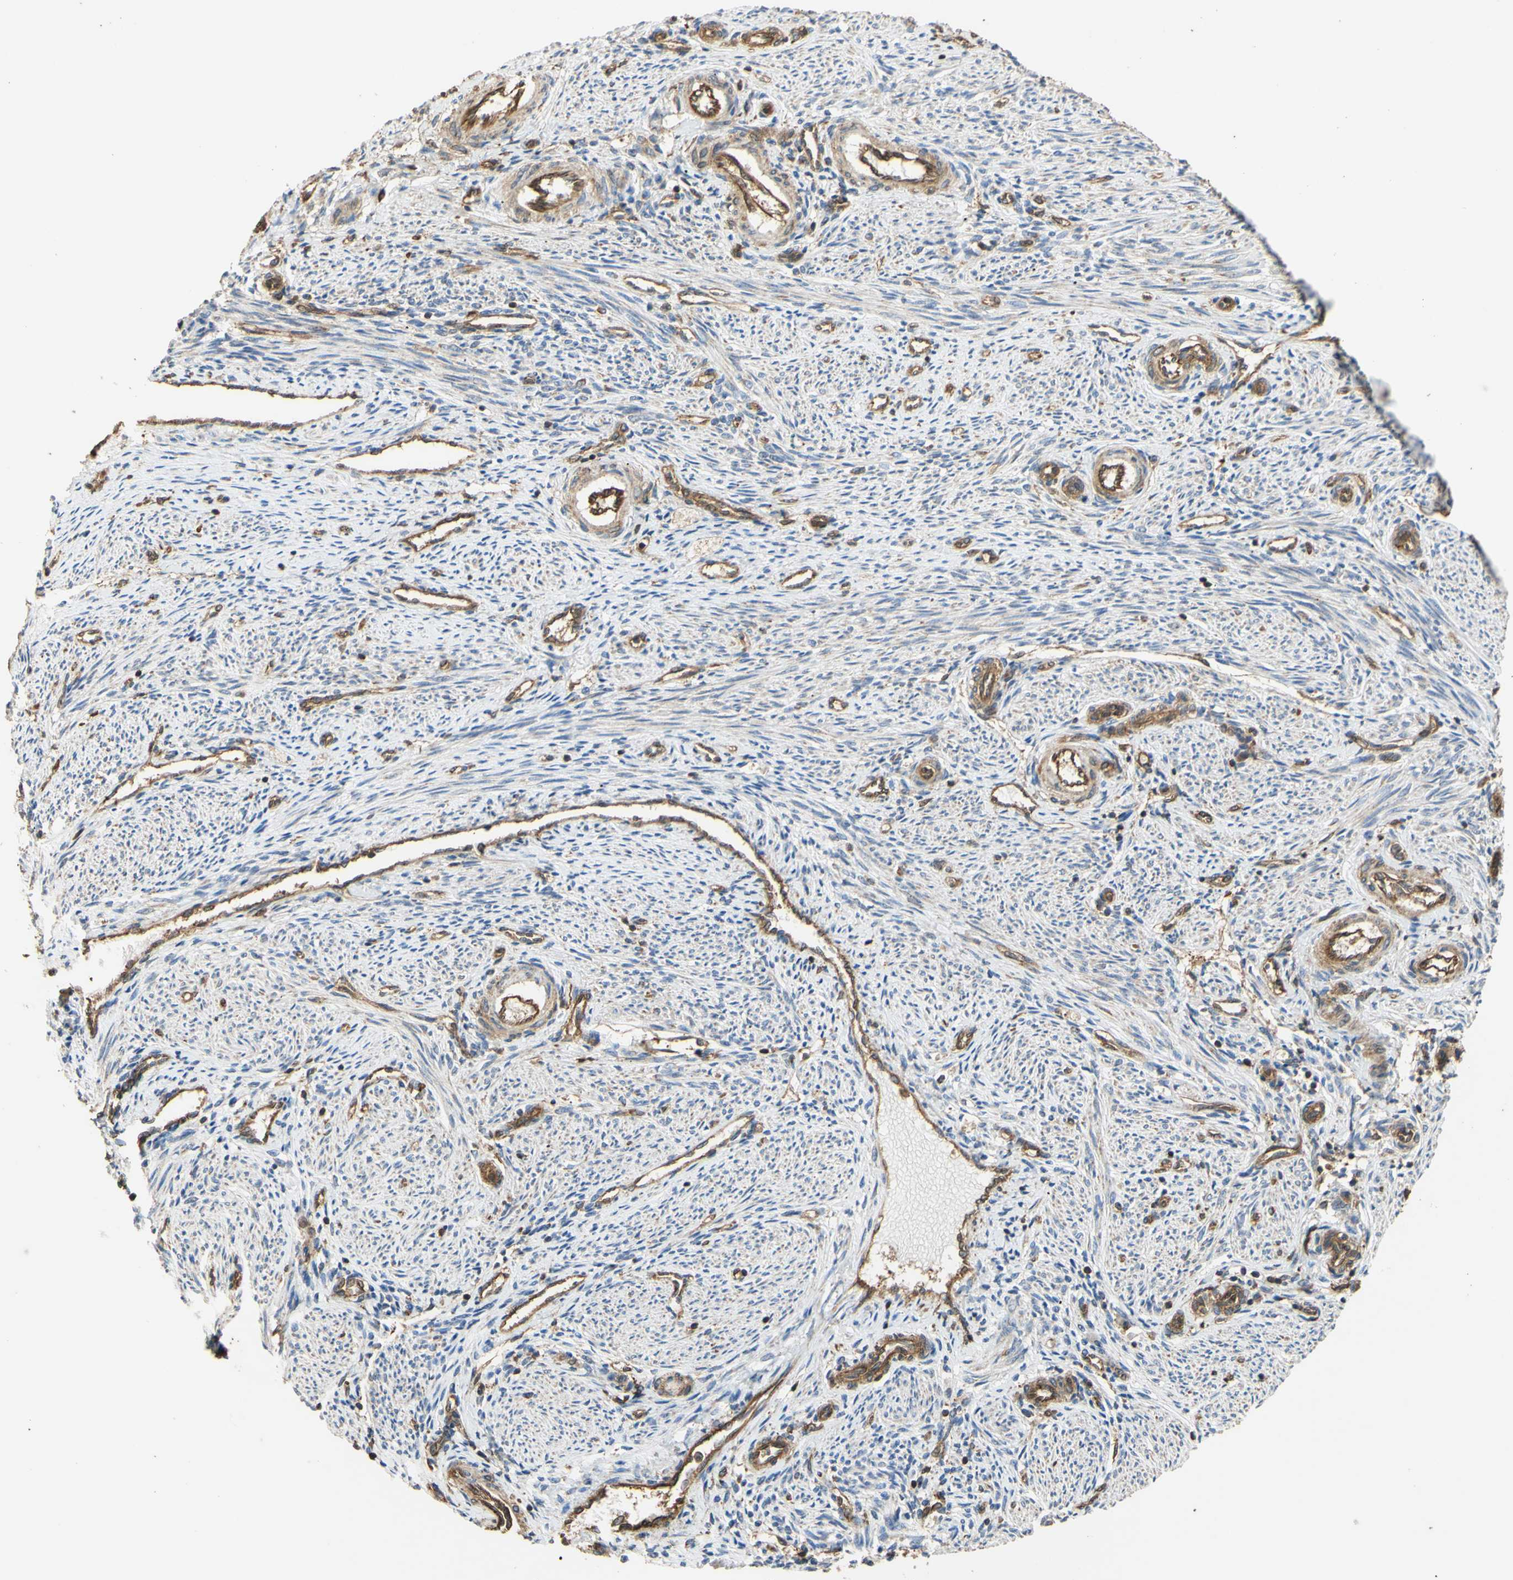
{"staining": {"intensity": "strong", "quantity": ">75%", "location": "cytoplasmic/membranous"}, "tissue": "endometrium", "cell_type": "Cells in endometrial stroma", "image_type": "normal", "snomed": [{"axis": "morphology", "description": "Normal tissue, NOS"}, {"axis": "topography", "description": "Endometrium"}], "caption": "A photomicrograph of endometrium stained for a protein demonstrates strong cytoplasmic/membranous brown staining in cells in endometrial stroma. The protein of interest is shown in brown color, while the nuclei are stained blue.", "gene": "CTTN", "patient": {"sex": "female", "age": 42}}